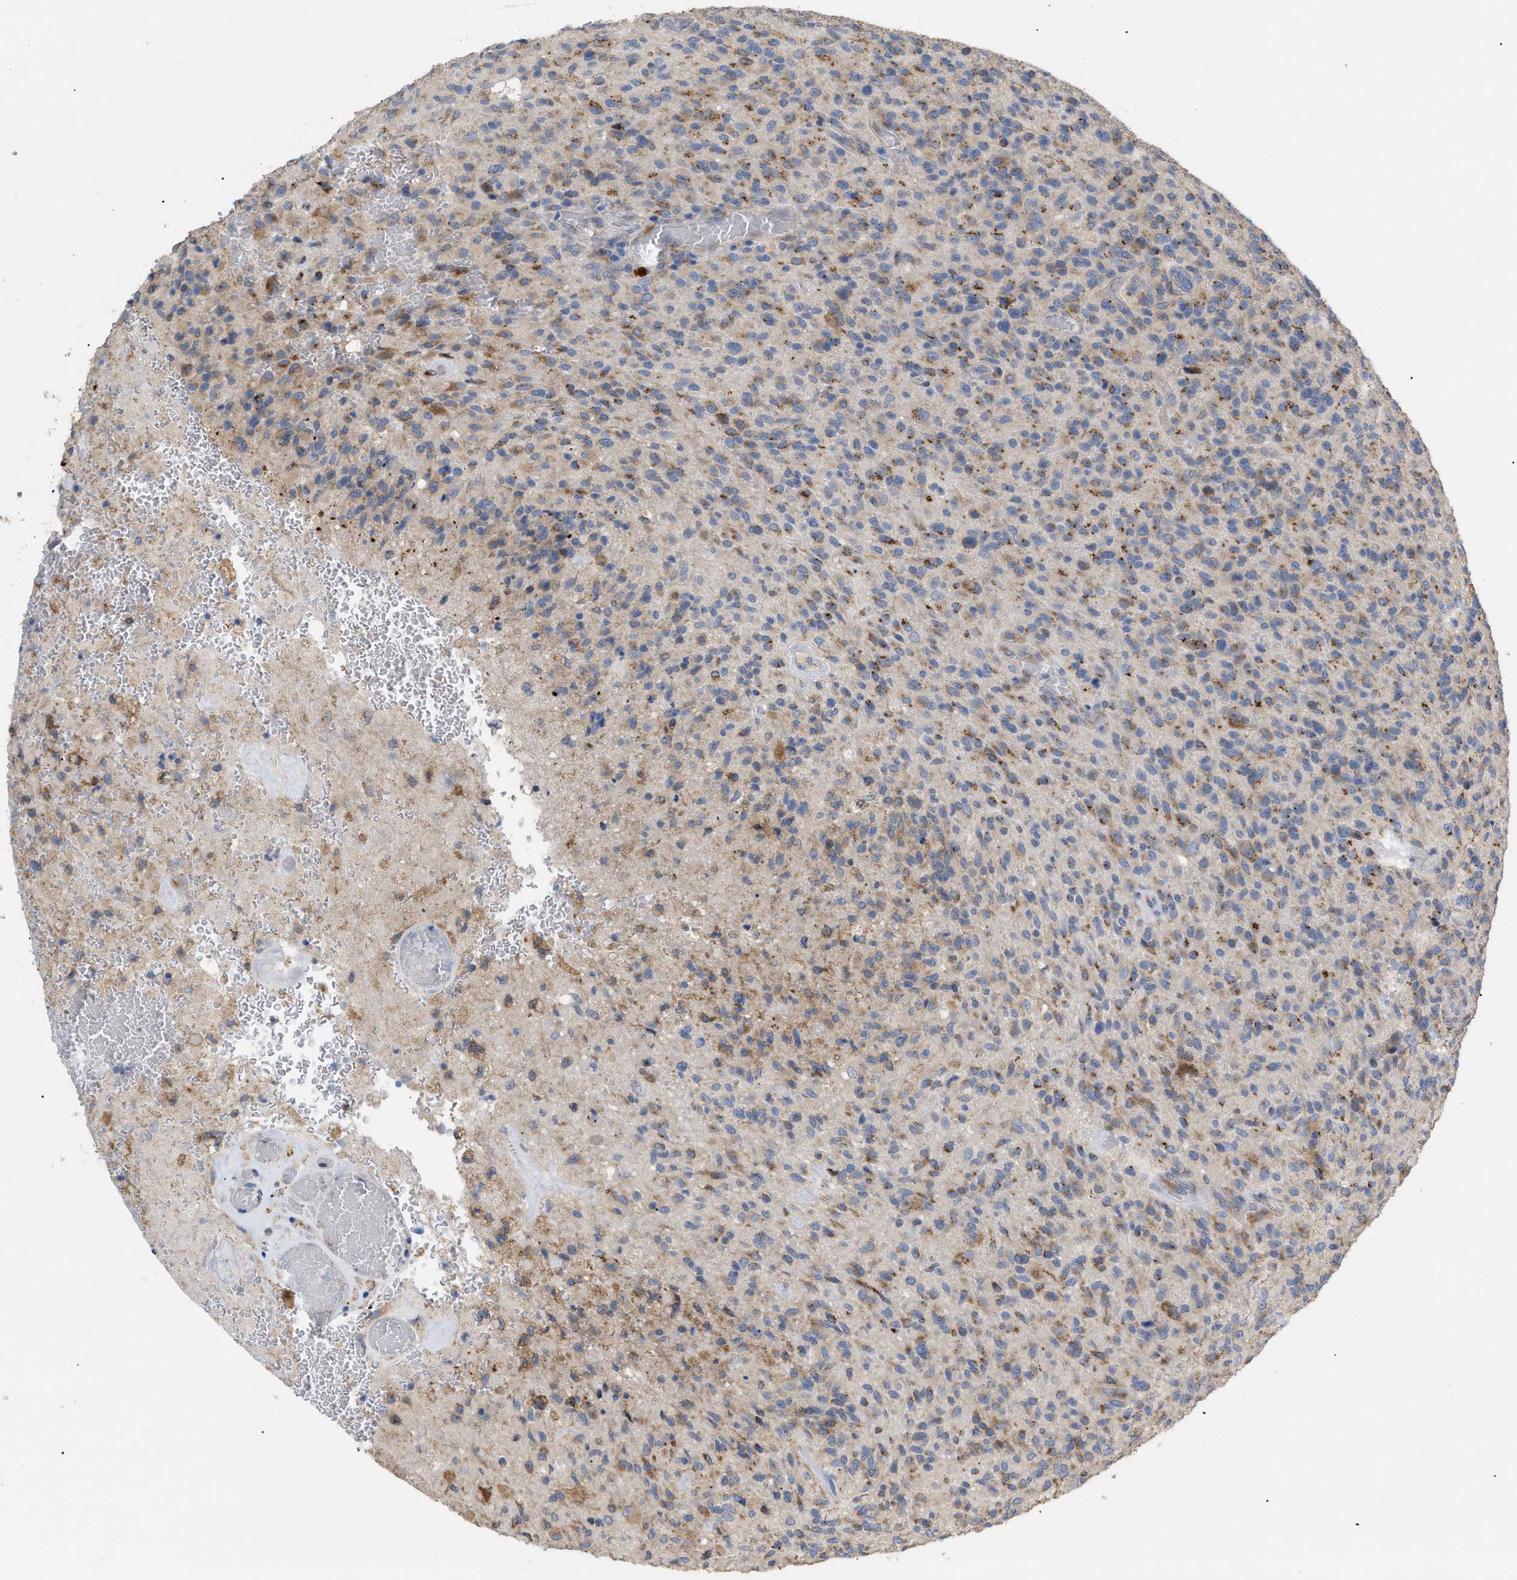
{"staining": {"intensity": "moderate", "quantity": ">75%", "location": "cytoplasmic/membranous"}, "tissue": "glioma", "cell_type": "Tumor cells", "image_type": "cancer", "snomed": [{"axis": "morphology", "description": "Glioma, malignant, High grade"}, {"axis": "topography", "description": "Brain"}], "caption": "This photomicrograph exhibits immunohistochemistry (IHC) staining of malignant glioma (high-grade), with medium moderate cytoplasmic/membranous expression in approximately >75% of tumor cells.", "gene": "SLC50A1", "patient": {"sex": "male", "age": 71}}